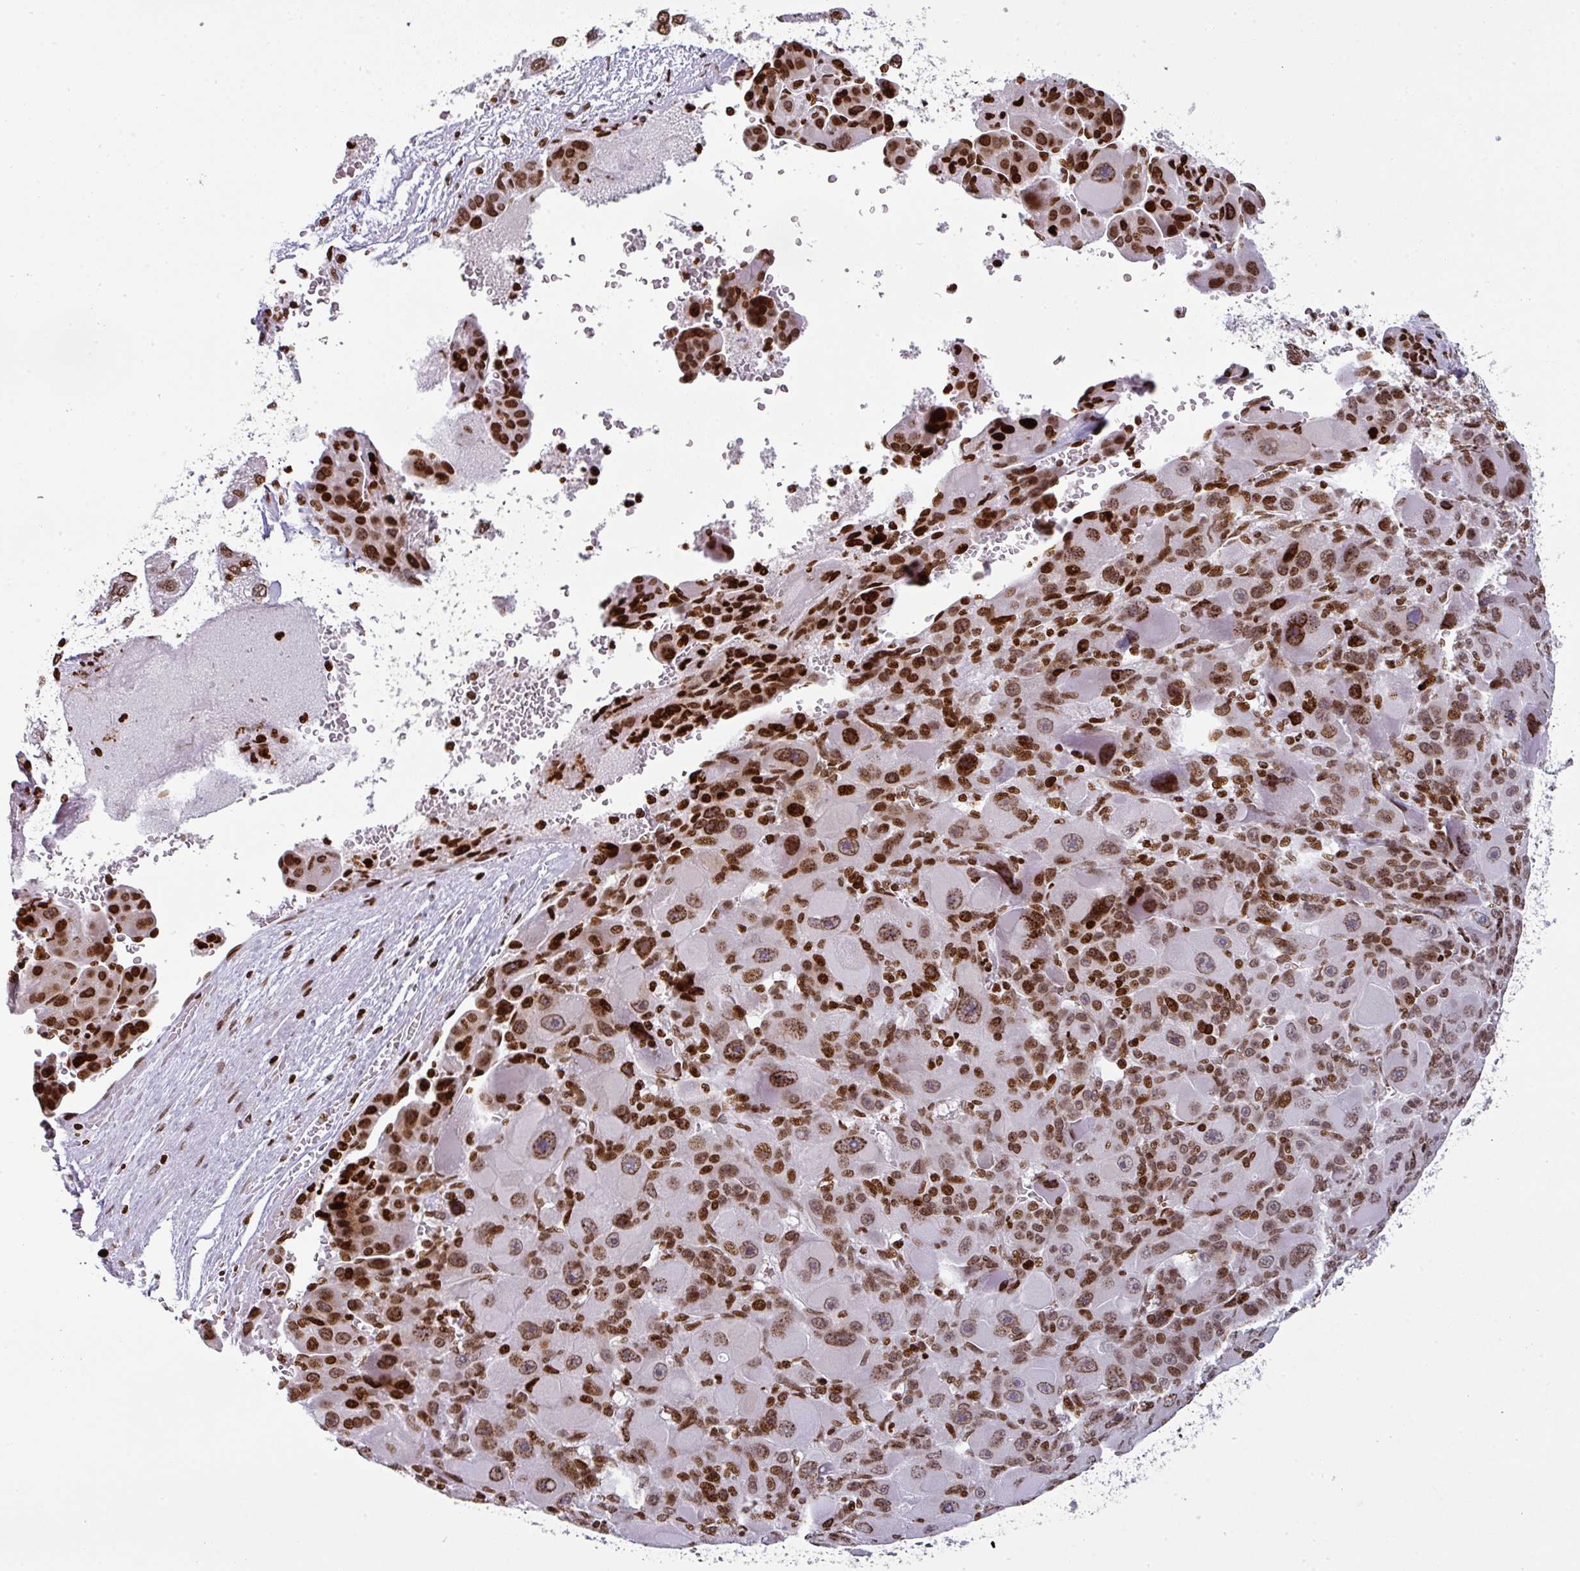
{"staining": {"intensity": "moderate", "quantity": ">75%", "location": "nuclear"}, "tissue": "liver cancer", "cell_type": "Tumor cells", "image_type": "cancer", "snomed": [{"axis": "morphology", "description": "Carcinoma, Hepatocellular, NOS"}, {"axis": "topography", "description": "Liver"}], "caption": "DAB immunohistochemical staining of liver cancer (hepatocellular carcinoma) exhibits moderate nuclear protein expression in about >75% of tumor cells. The staining was performed using DAB to visualize the protein expression in brown, while the nuclei were stained in blue with hematoxylin (Magnification: 20x).", "gene": "RASL11A", "patient": {"sex": "male", "age": 76}}